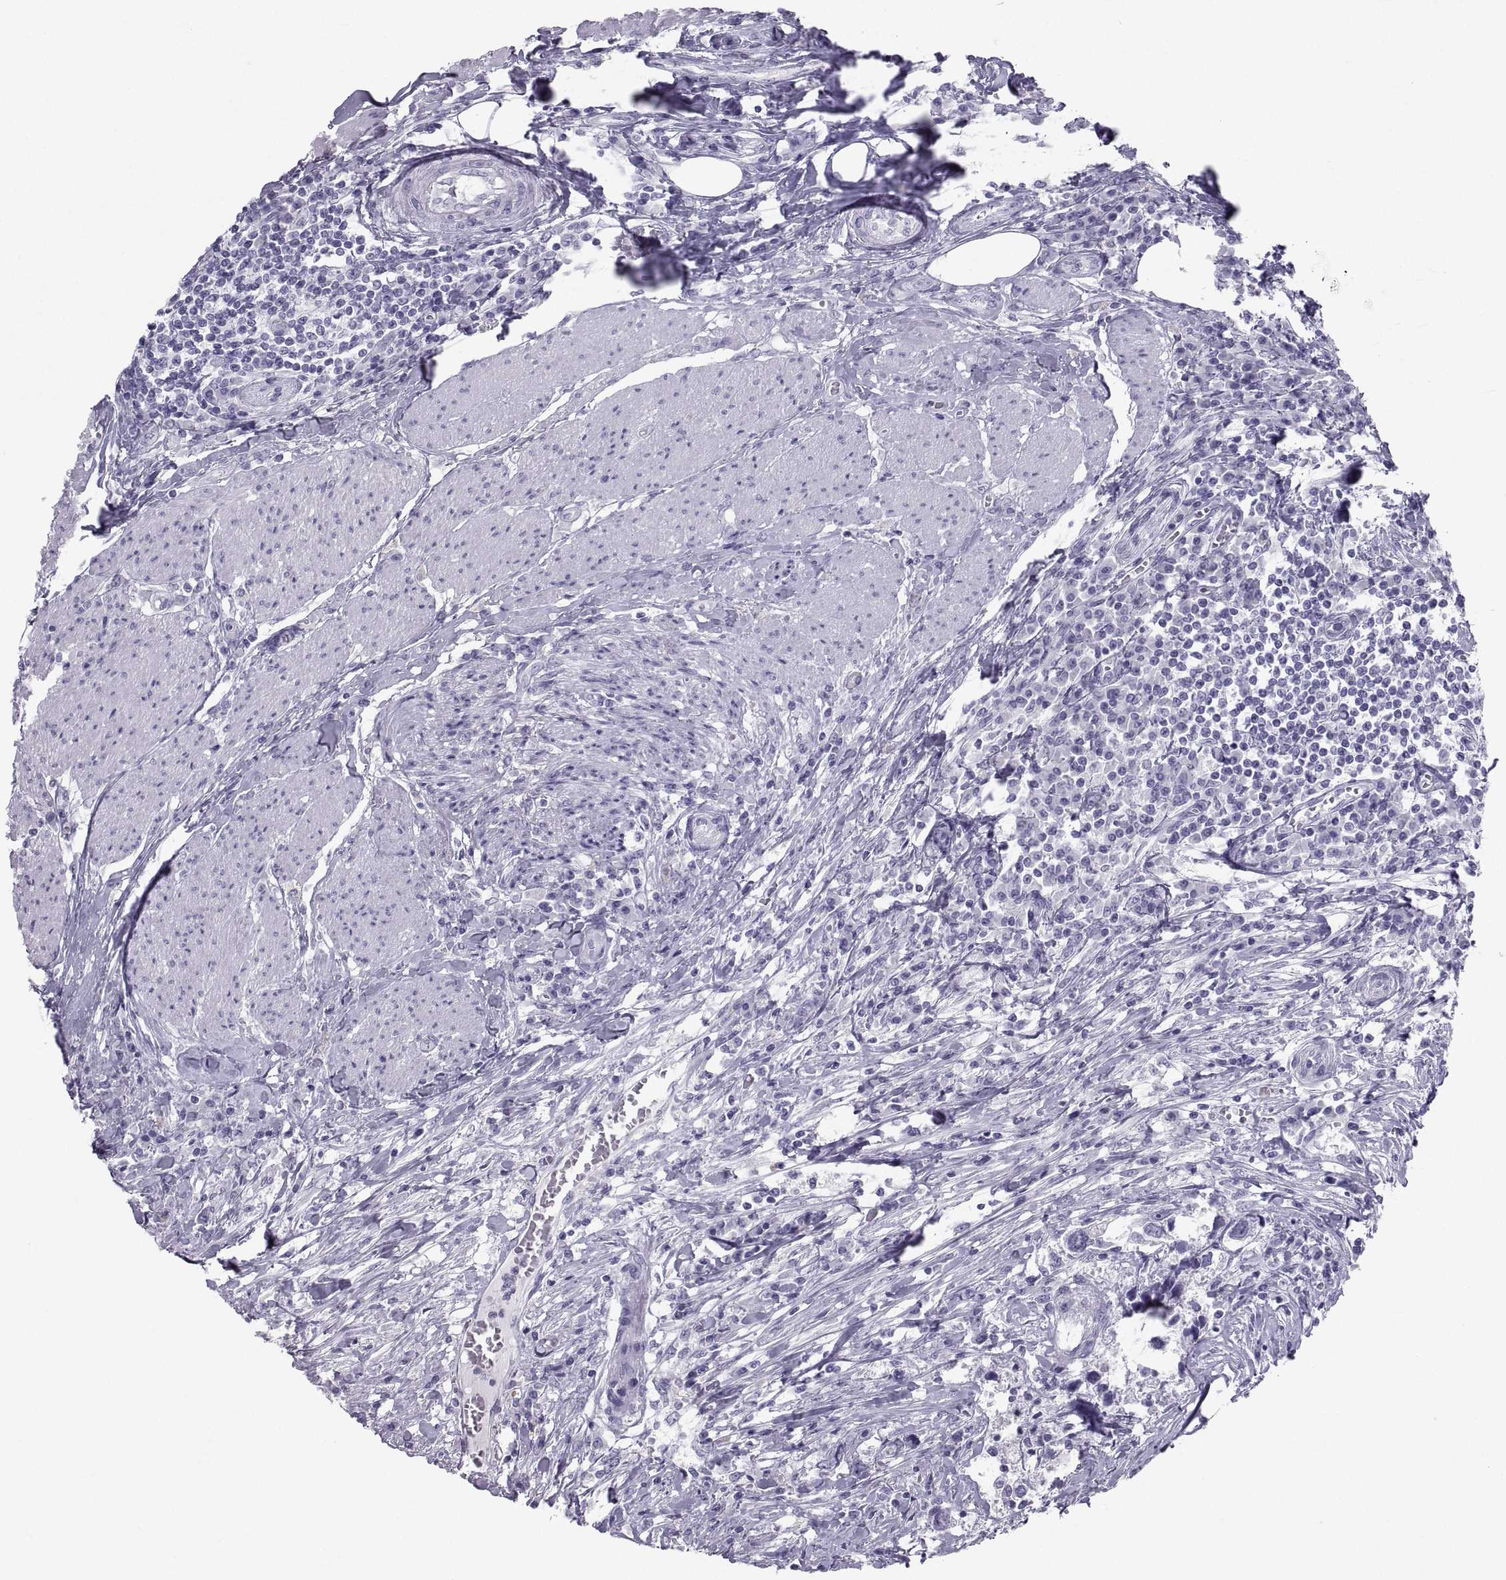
{"staining": {"intensity": "negative", "quantity": "none", "location": "none"}, "tissue": "urothelial cancer", "cell_type": "Tumor cells", "image_type": "cancer", "snomed": [{"axis": "morphology", "description": "Urothelial carcinoma, NOS"}, {"axis": "morphology", "description": "Urothelial carcinoma, High grade"}, {"axis": "topography", "description": "Urinary bladder"}], "caption": "The immunohistochemistry micrograph has no significant expression in tumor cells of transitional cell carcinoma tissue.", "gene": "PCSK1N", "patient": {"sex": "male", "age": 63}}